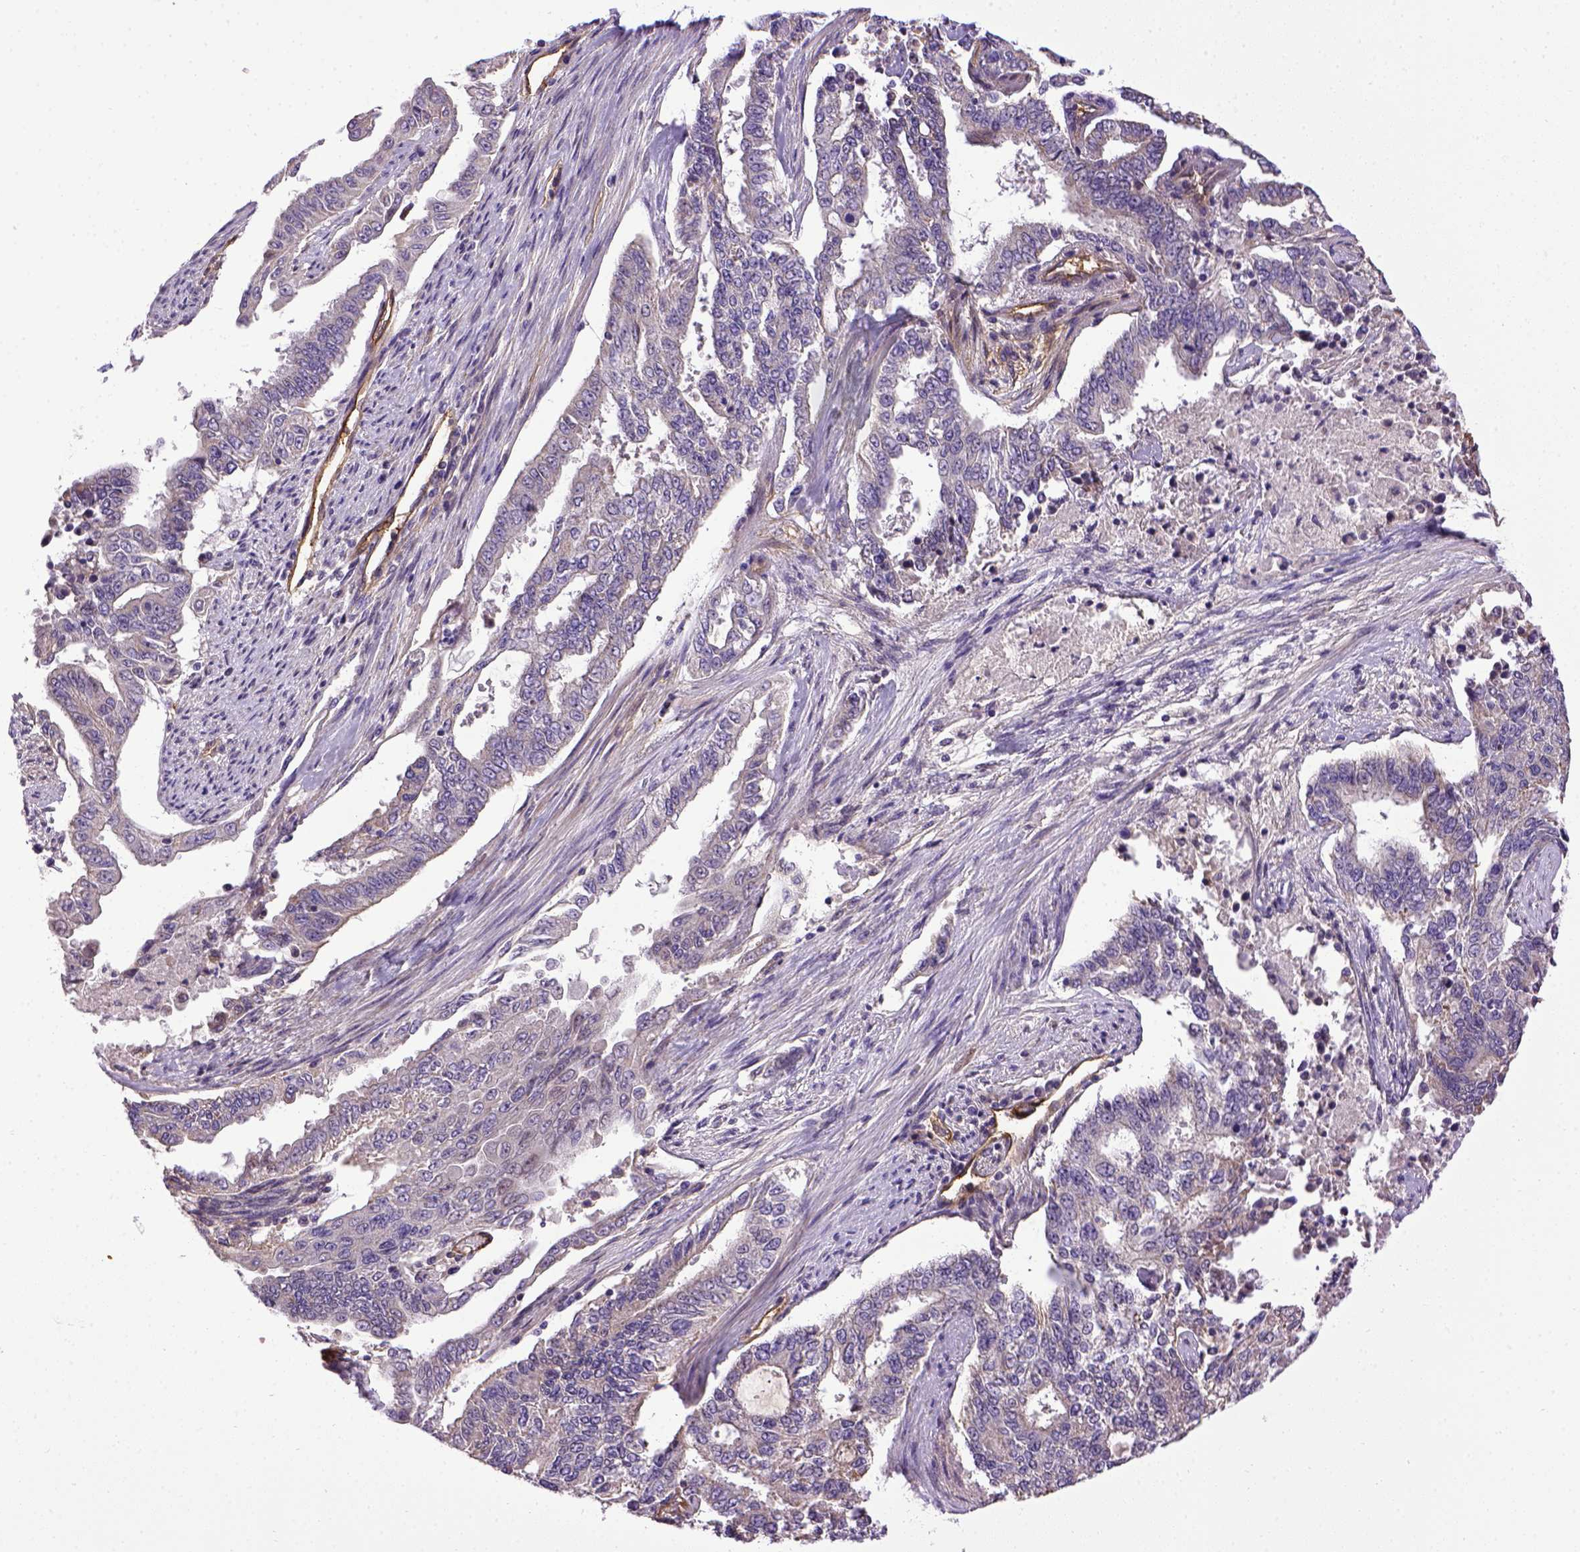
{"staining": {"intensity": "negative", "quantity": "none", "location": "none"}, "tissue": "endometrial cancer", "cell_type": "Tumor cells", "image_type": "cancer", "snomed": [{"axis": "morphology", "description": "Adenocarcinoma, NOS"}, {"axis": "topography", "description": "Uterus"}], "caption": "Adenocarcinoma (endometrial) was stained to show a protein in brown. There is no significant positivity in tumor cells. (Brightfield microscopy of DAB IHC at high magnification).", "gene": "ENG", "patient": {"sex": "female", "age": 59}}